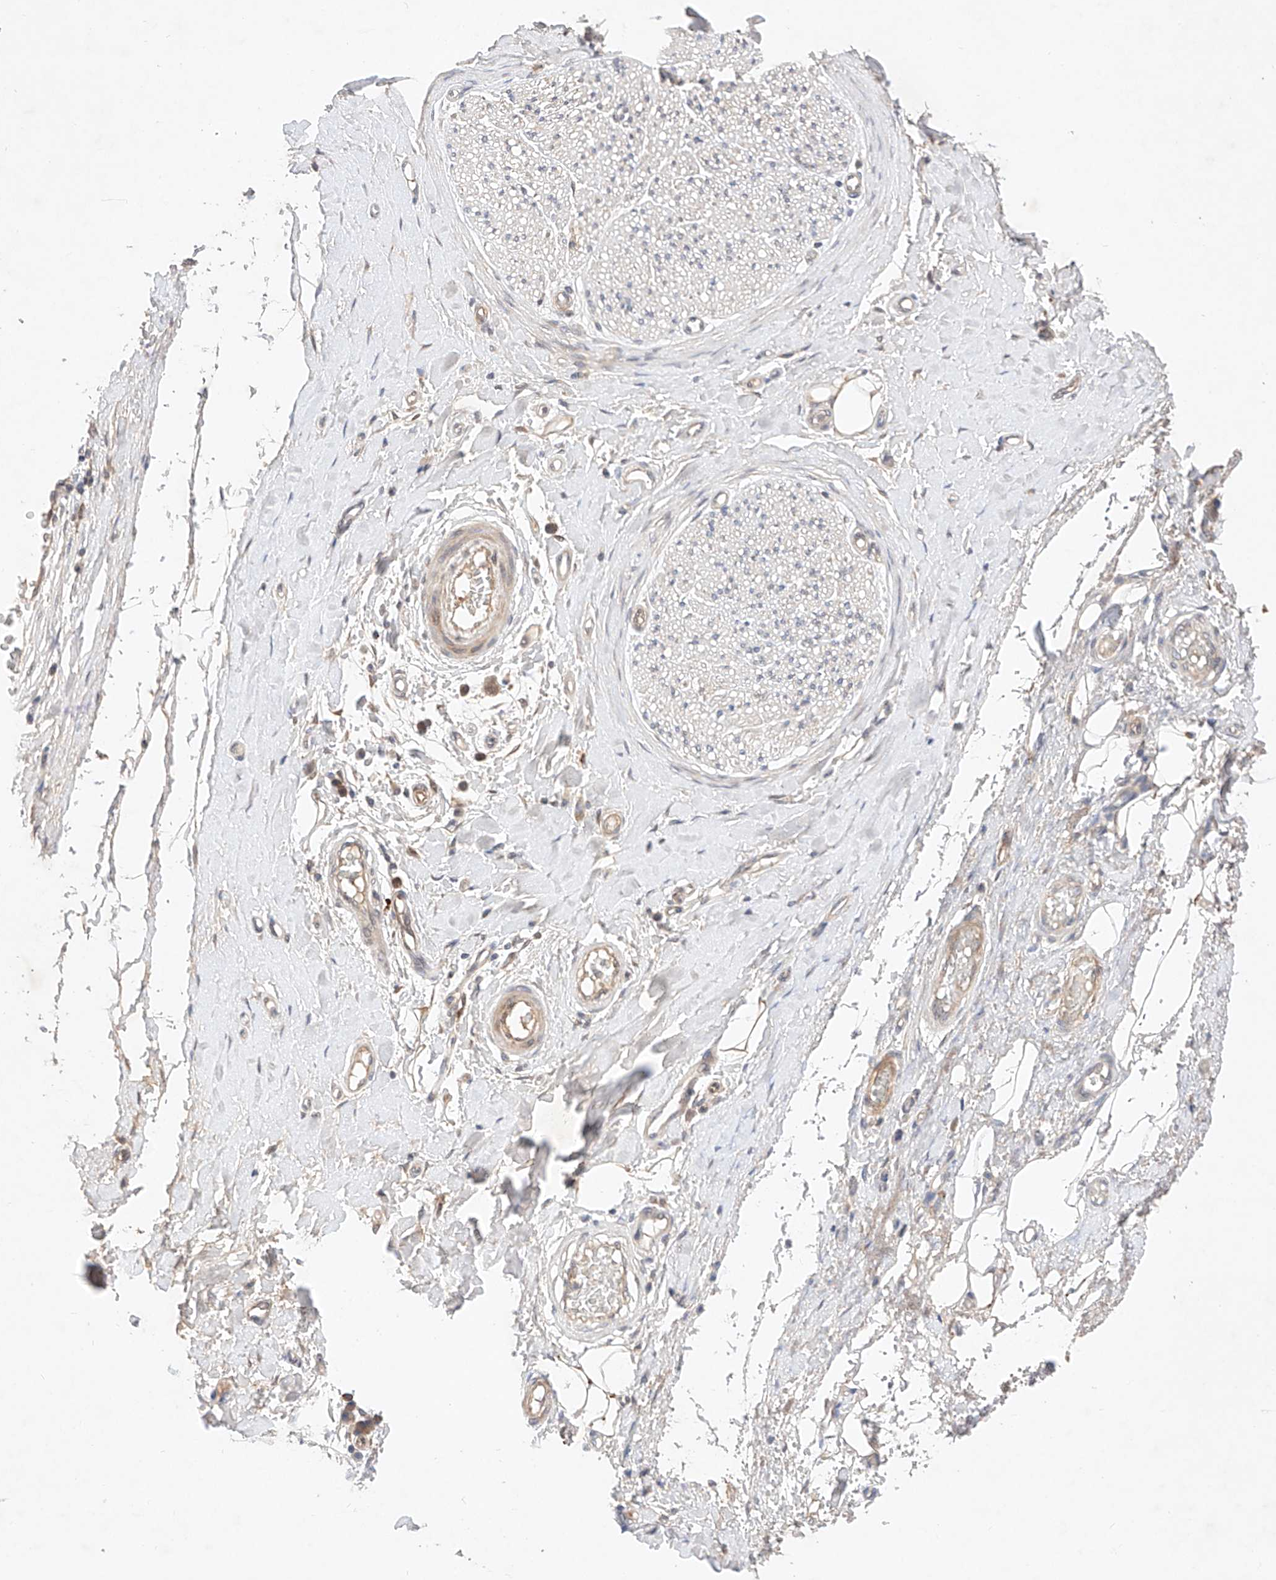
{"staining": {"intensity": "negative", "quantity": "none", "location": "none"}, "tissue": "adipose tissue", "cell_type": "Adipocytes", "image_type": "normal", "snomed": [{"axis": "morphology", "description": "Normal tissue, NOS"}, {"axis": "morphology", "description": "Adenocarcinoma, NOS"}, {"axis": "topography", "description": "Esophagus"}, {"axis": "topography", "description": "Stomach, upper"}, {"axis": "topography", "description": "Peripheral nerve tissue"}], "caption": "The immunohistochemistry image has no significant expression in adipocytes of adipose tissue.", "gene": "ZNF124", "patient": {"sex": "male", "age": 62}}